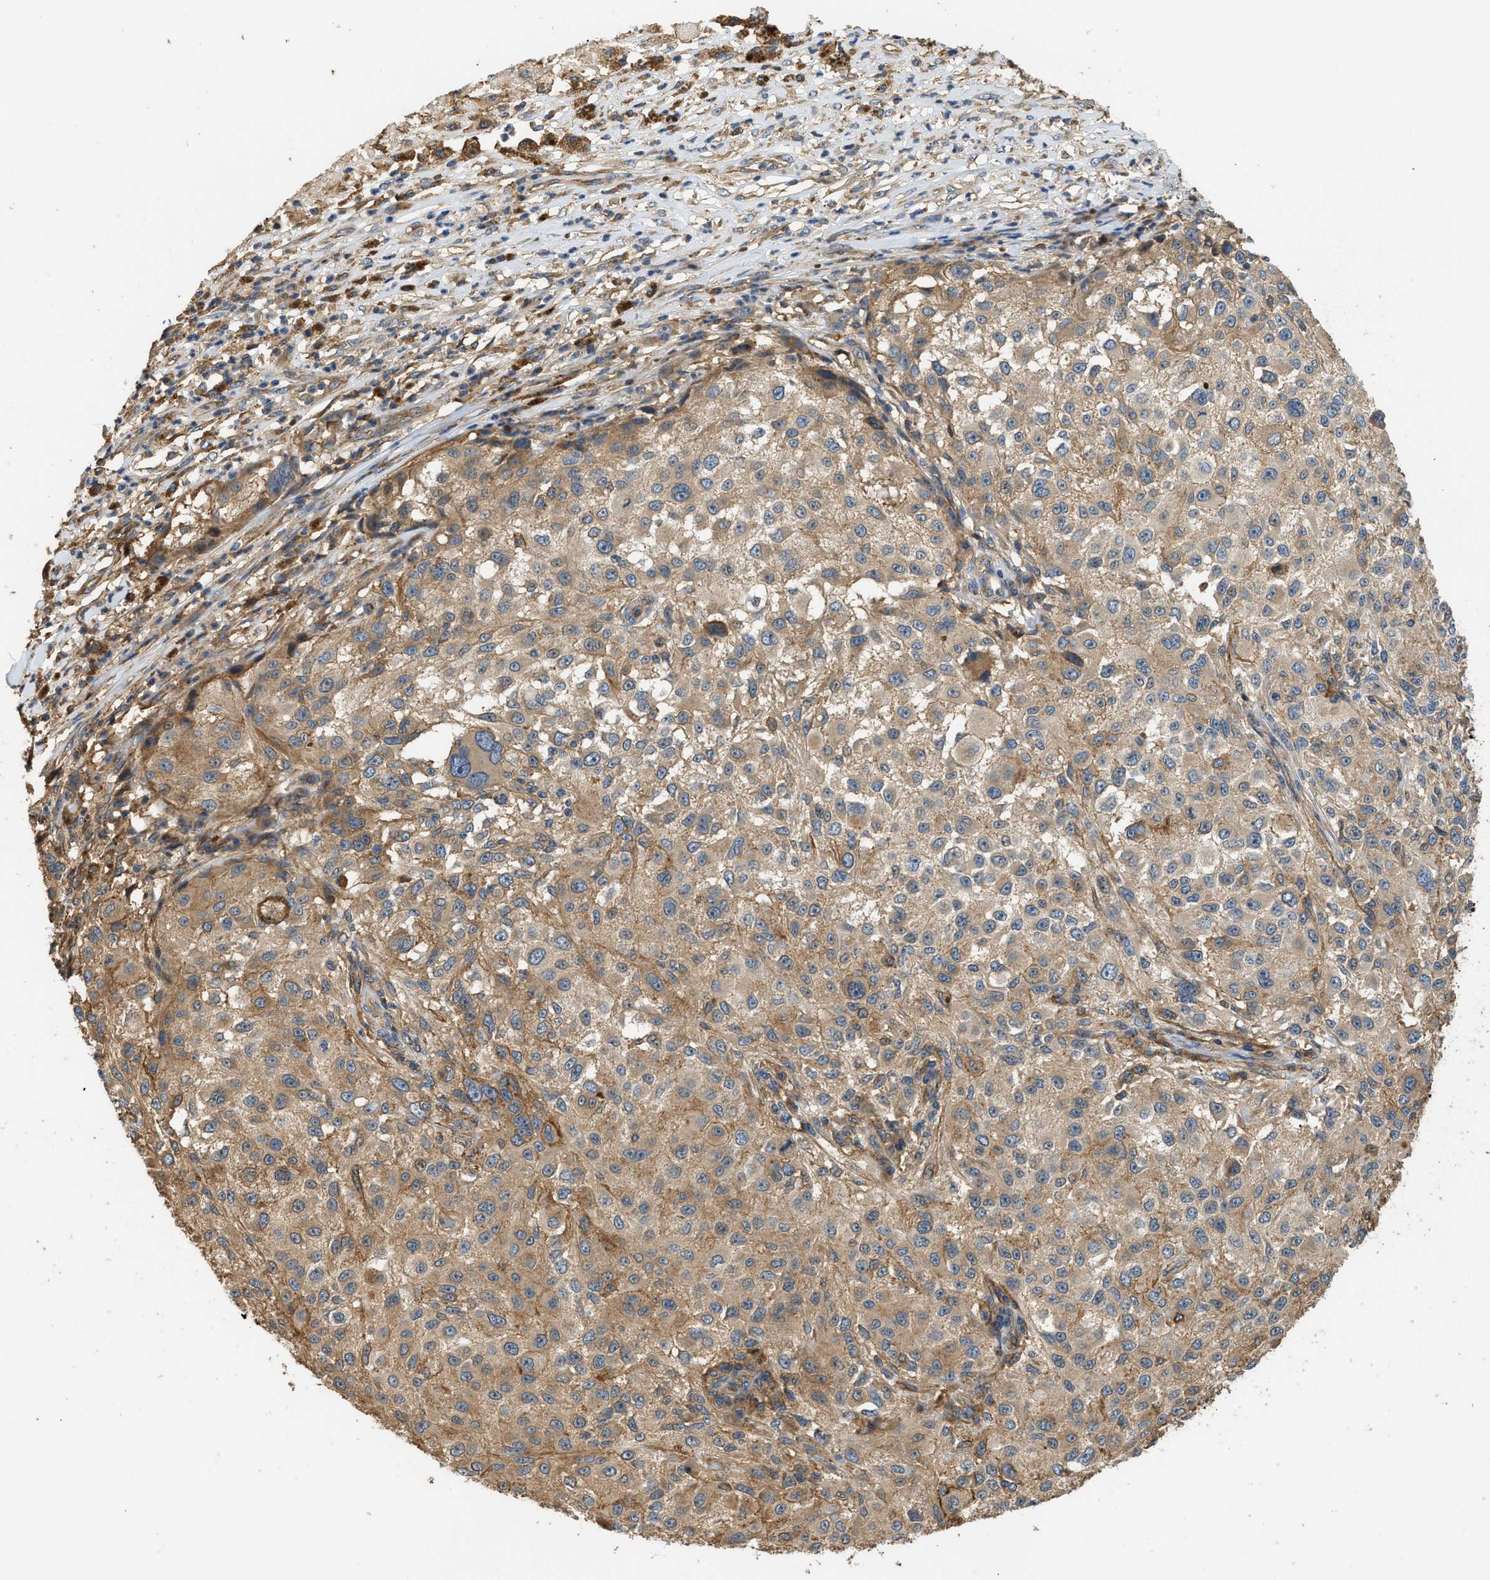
{"staining": {"intensity": "moderate", "quantity": ">75%", "location": "cytoplasmic/membranous"}, "tissue": "melanoma", "cell_type": "Tumor cells", "image_type": "cancer", "snomed": [{"axis": "morphology", "description": "Necrosis, NOS"}, {"axis": "morphology", "description": "Malignant melanoma, NOS"}, {"axis": "topography", "description": "Skin"}], "caption": "High-magnification brightfield microscopy of melanoma stained with DAB (brown) and counterstained with hematoxylin (blue). tumor cells exhibit moderate cytoplasmic/membranous positivity is identified in approximately>75% of cells.", "gene": "DDHD2", "patient": {"sex": "female", "age": 87}}